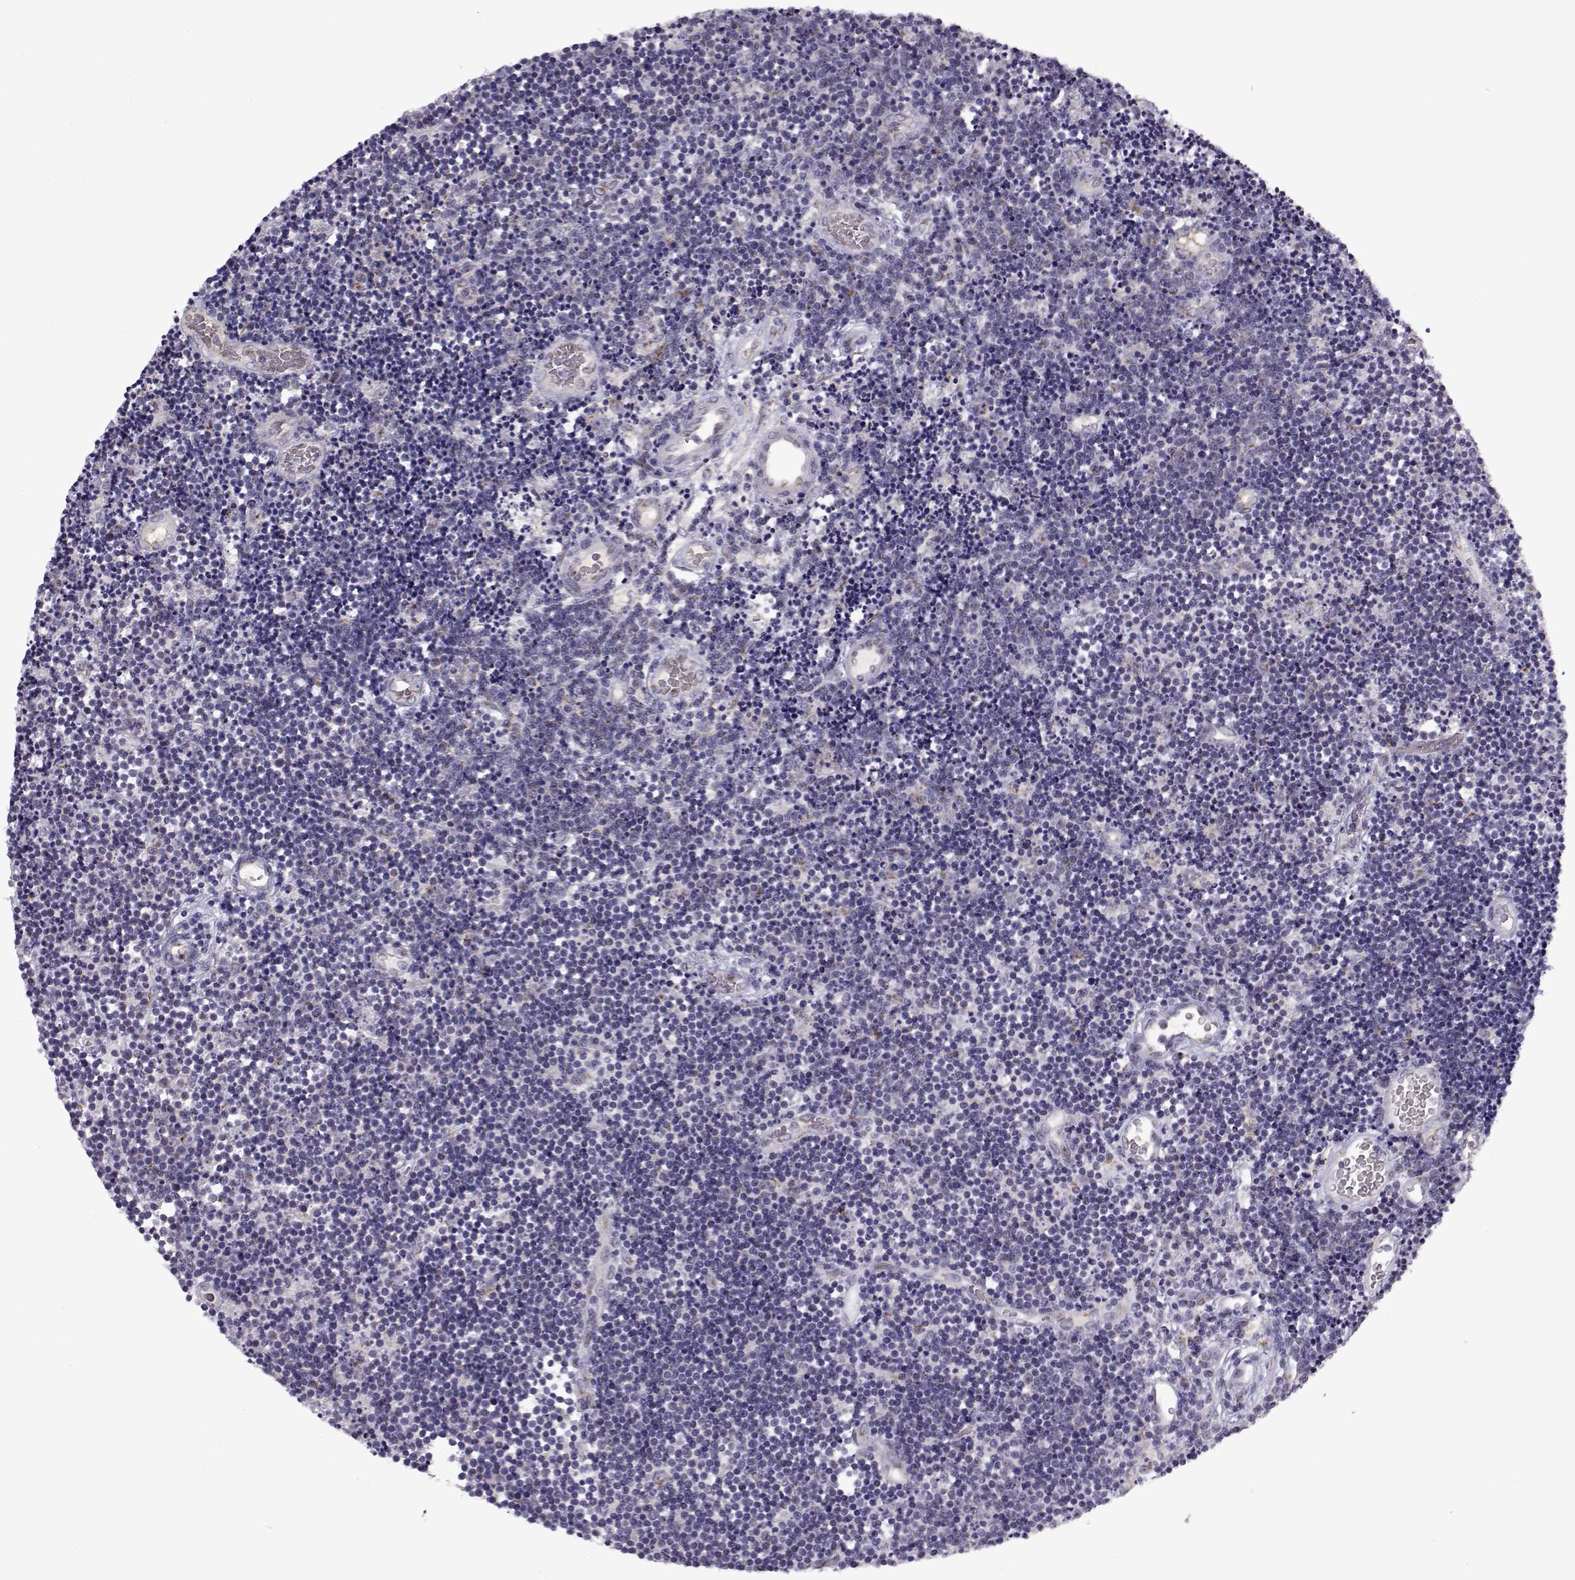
{"staining": {"intensity": "negative", "quantity": "none", "location": "none"}, "tissue": "lymphoma", "cell_type": "Tumor cells", "image_type": "cancer", "snomed": [{"axis": "morphology", "description": "Malignant lymphoma, non-Hodgkin's type, Low grade"}, {"axis": "topography", "description": "Brain"}], "caption": "Protein analysis of lymphoma demonstrates no significant staining in tumor cells.", "gene": "SLC4A5", "patient": {"sex": "female", "age": 66}}